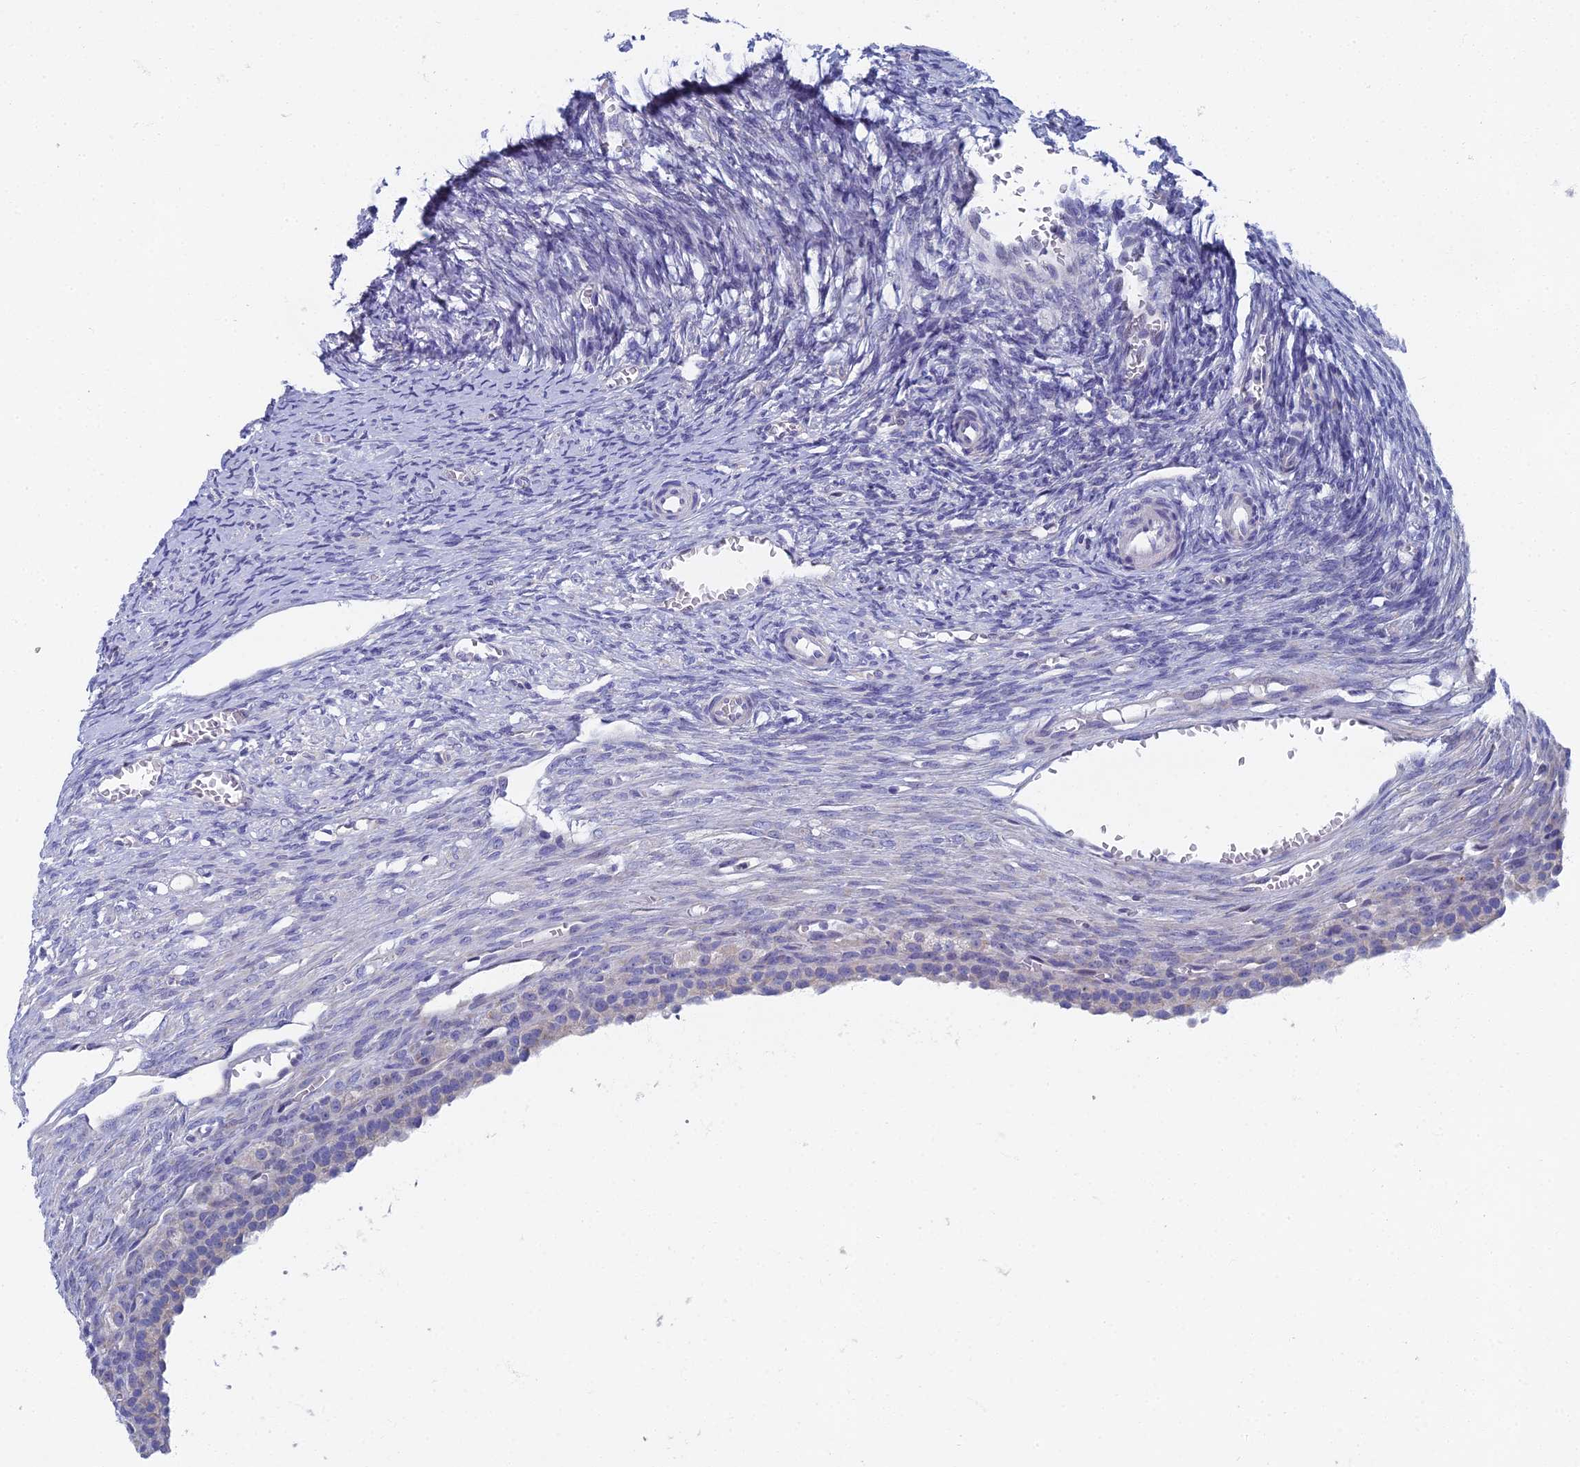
{"staining": {"intensity": "weak", "quantity": "<25%", "location": "cytoplasmic/membranous"}, "tissue": "ovary", "cell_type": "Follicle cells", "image_type": "normal", "snomed": [{"axis": "morphology", "description": "Normal tissue, NOS"}, {"axis": "topography", "description": "Ovary"}], "caption": "Immunohistochemical staining of benign ovary displays no significant positivity in follicle cells.", "gene": "SPIN4", "patient": {"sex": "female", "age": 27}}